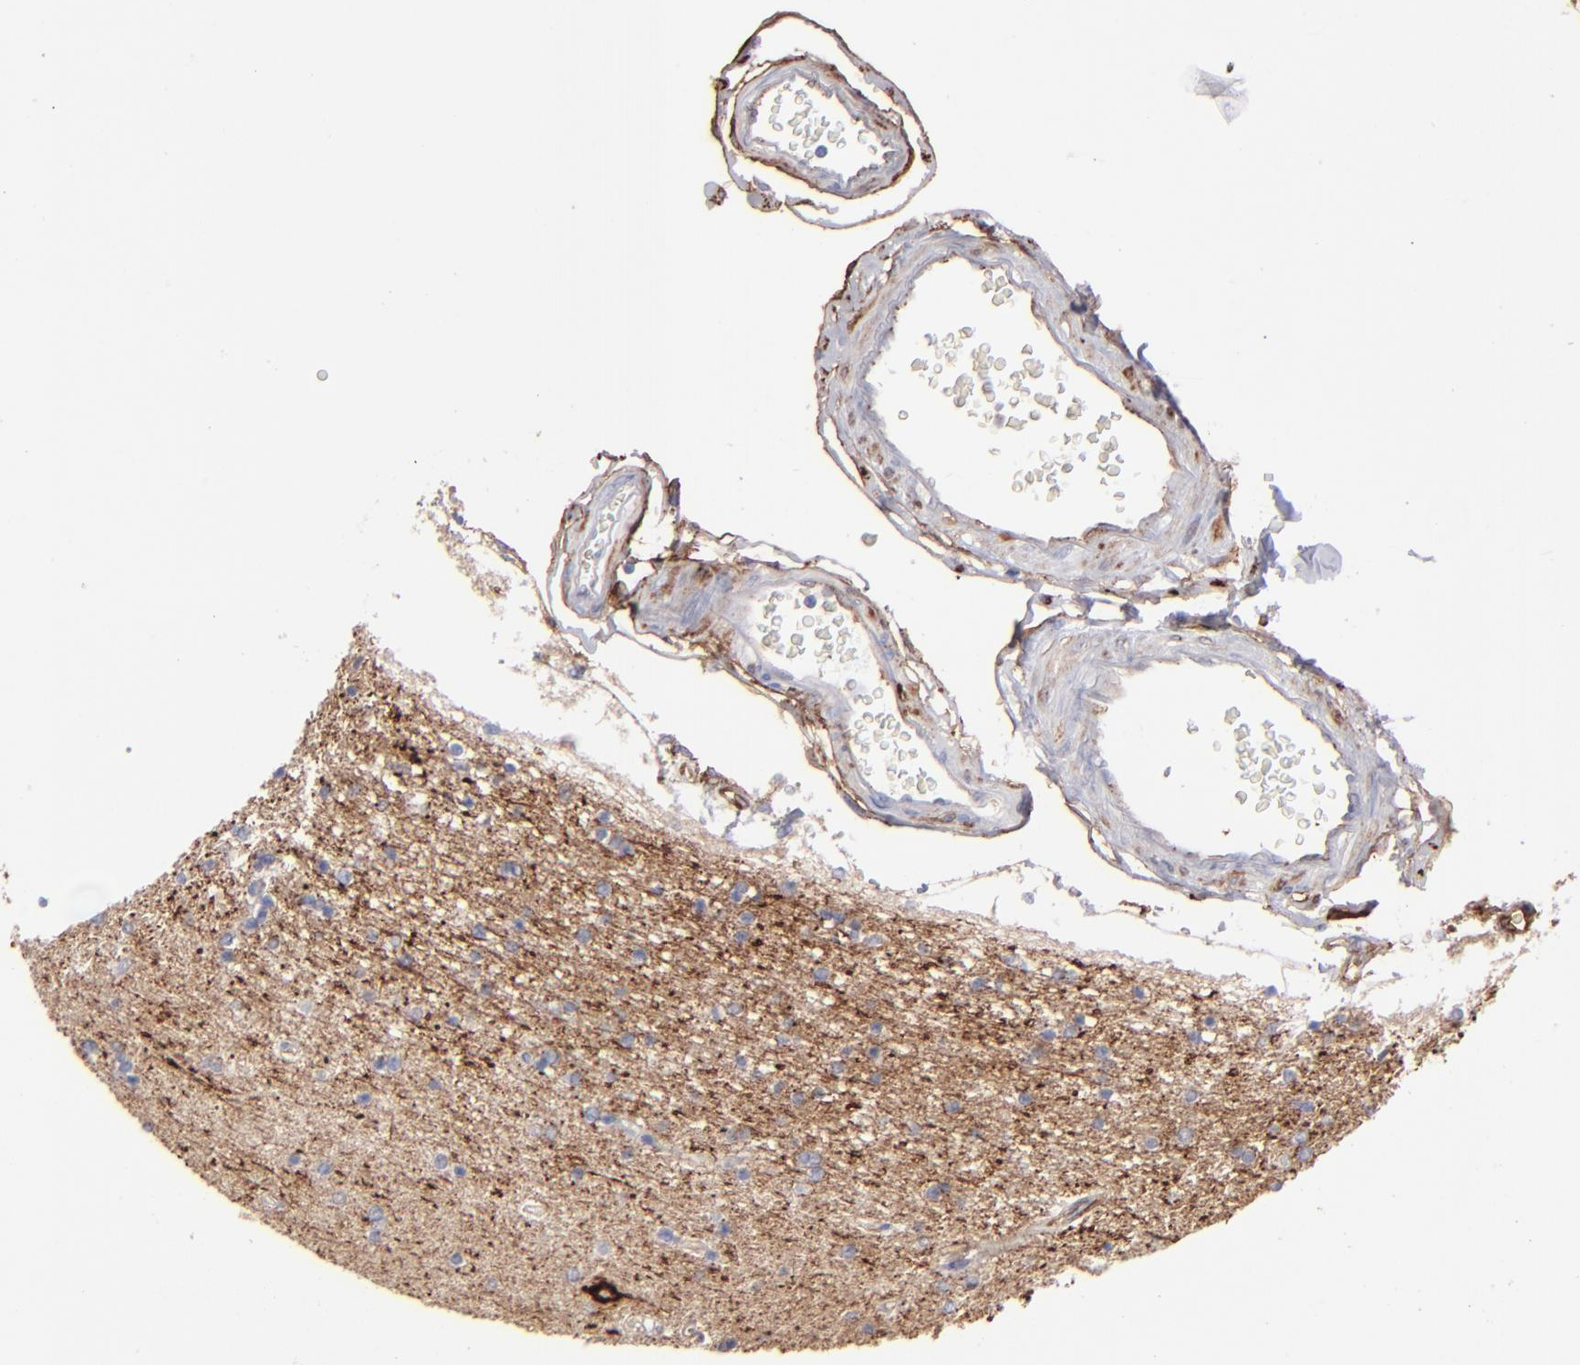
{"staining": {"intensity": "negative", "quantity": "none", "location": "none"}, "tissue": "hippocampus", "cell_type": "Glial cells", "image_type": "normal", "snomed": [{"axis": "morphology", "description": "Normal tissue, NOS"}, {"axis": "topography", "description": "Hippocampus"}], "caption": "The immunohistochemistry histopathology image has no significant staining in glial cells of hippocampus.", "gene": "AHNAK2", "patient": {"sex": "female", "age": 54}}